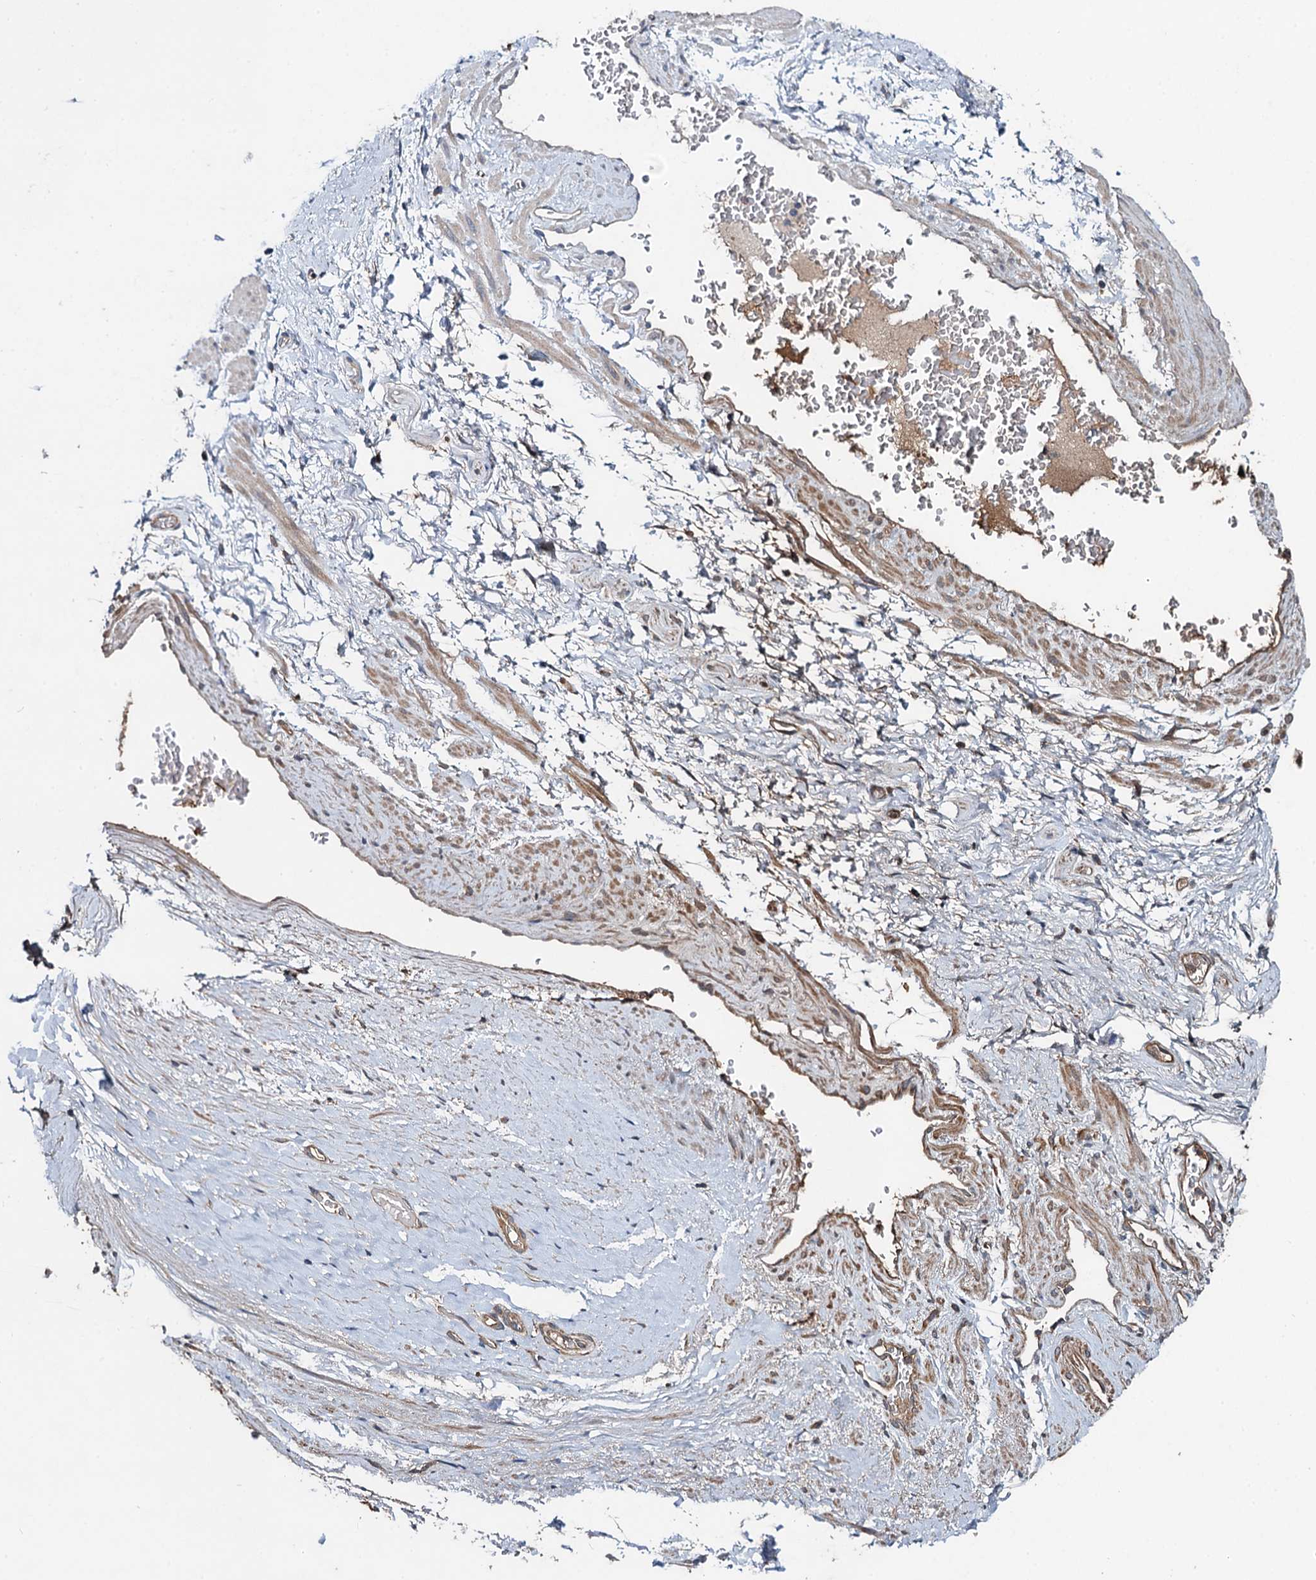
{"staining": {"intensity": "weak", "quantity": ">75%", "location": "cytoplasmic/membranous"}, "tissue": "soft tissue", "cell_type": "Fibroblasts", "image_type": "normal", "snomed": [{"axis": "morphology", "description": "Normal tissue, NOS"}, {"axis": "morphology", "description": "Adenocarcinoma, Low grade"}, {"axis": "topography", "description": "Prostate"}, {"axis": "topography", "description": "Peripheral nerve tissue"}], "caption": "Brown immunohistochemical staining in benign human soft tissue exhibits weak cytoplasmic/membranous staining in approximately >75% of fibroblasts. (Brightfield microscopy of DAB IHC at high magnification).", "gene": "SNAP29", "patient": {"sex": "male", "age": 63}}